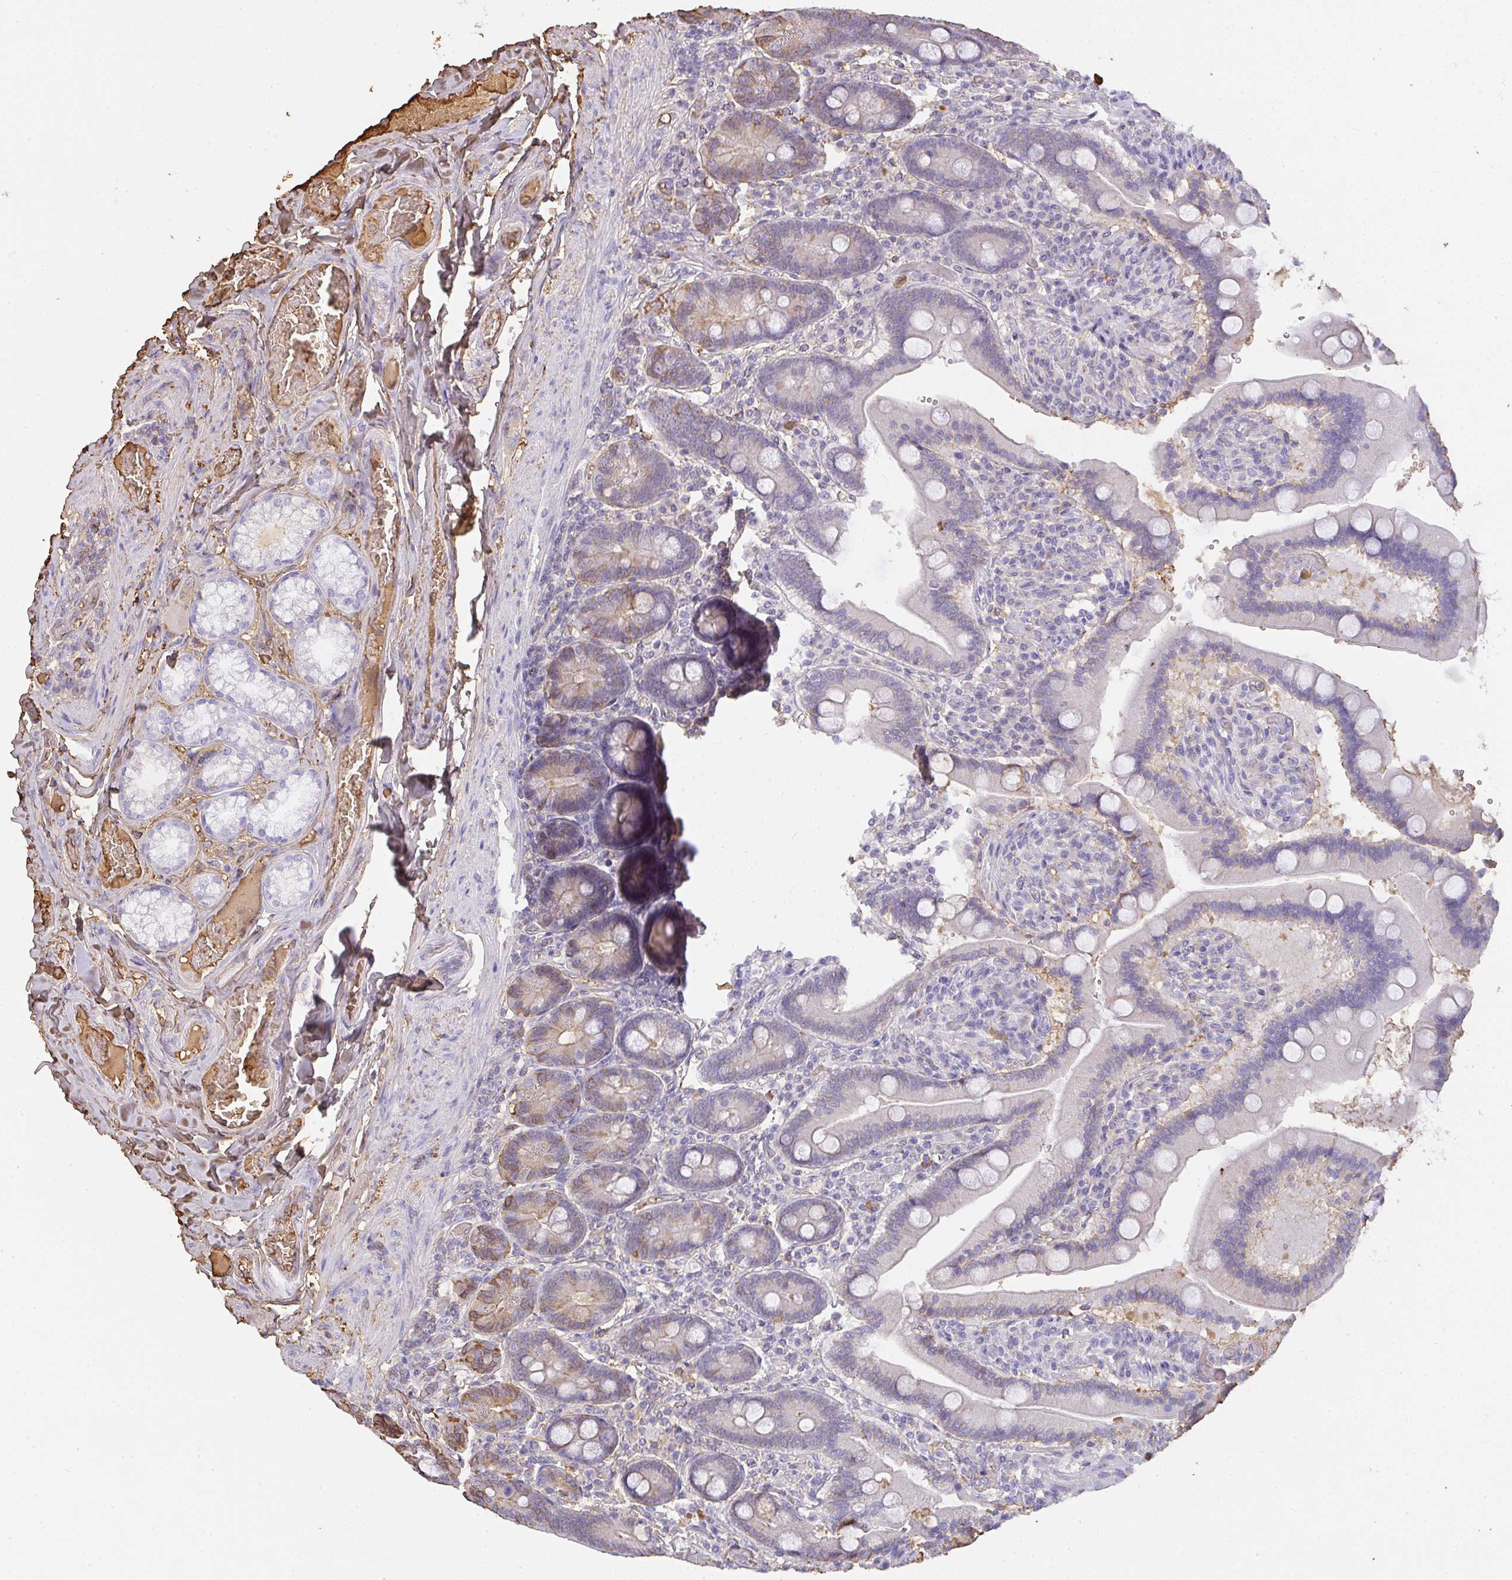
{"staining": {"intensity": "moderate", "quantity": "<25%", "location": "cytoplasmic/membranous"}, "tissue": "duodenum", "cell_type": "Glandular cells", "image_type": "normal", "snomed": [{"axis": "morphology", "description": "Normal tissue, NOS"}, {"axis": "topography", "description": "Duodenum"}], "caption": "Glandular cells show moderate cytoplasmic/membranous expression in about <25% of cells in unremarkable duodenum. (DAB (3,3'-diaminobenzidine) IHC, brown staining for protein, blue staining for nuclei).", "gene": "SMYD5", "patient": {"sex": "female", "age": 62}}